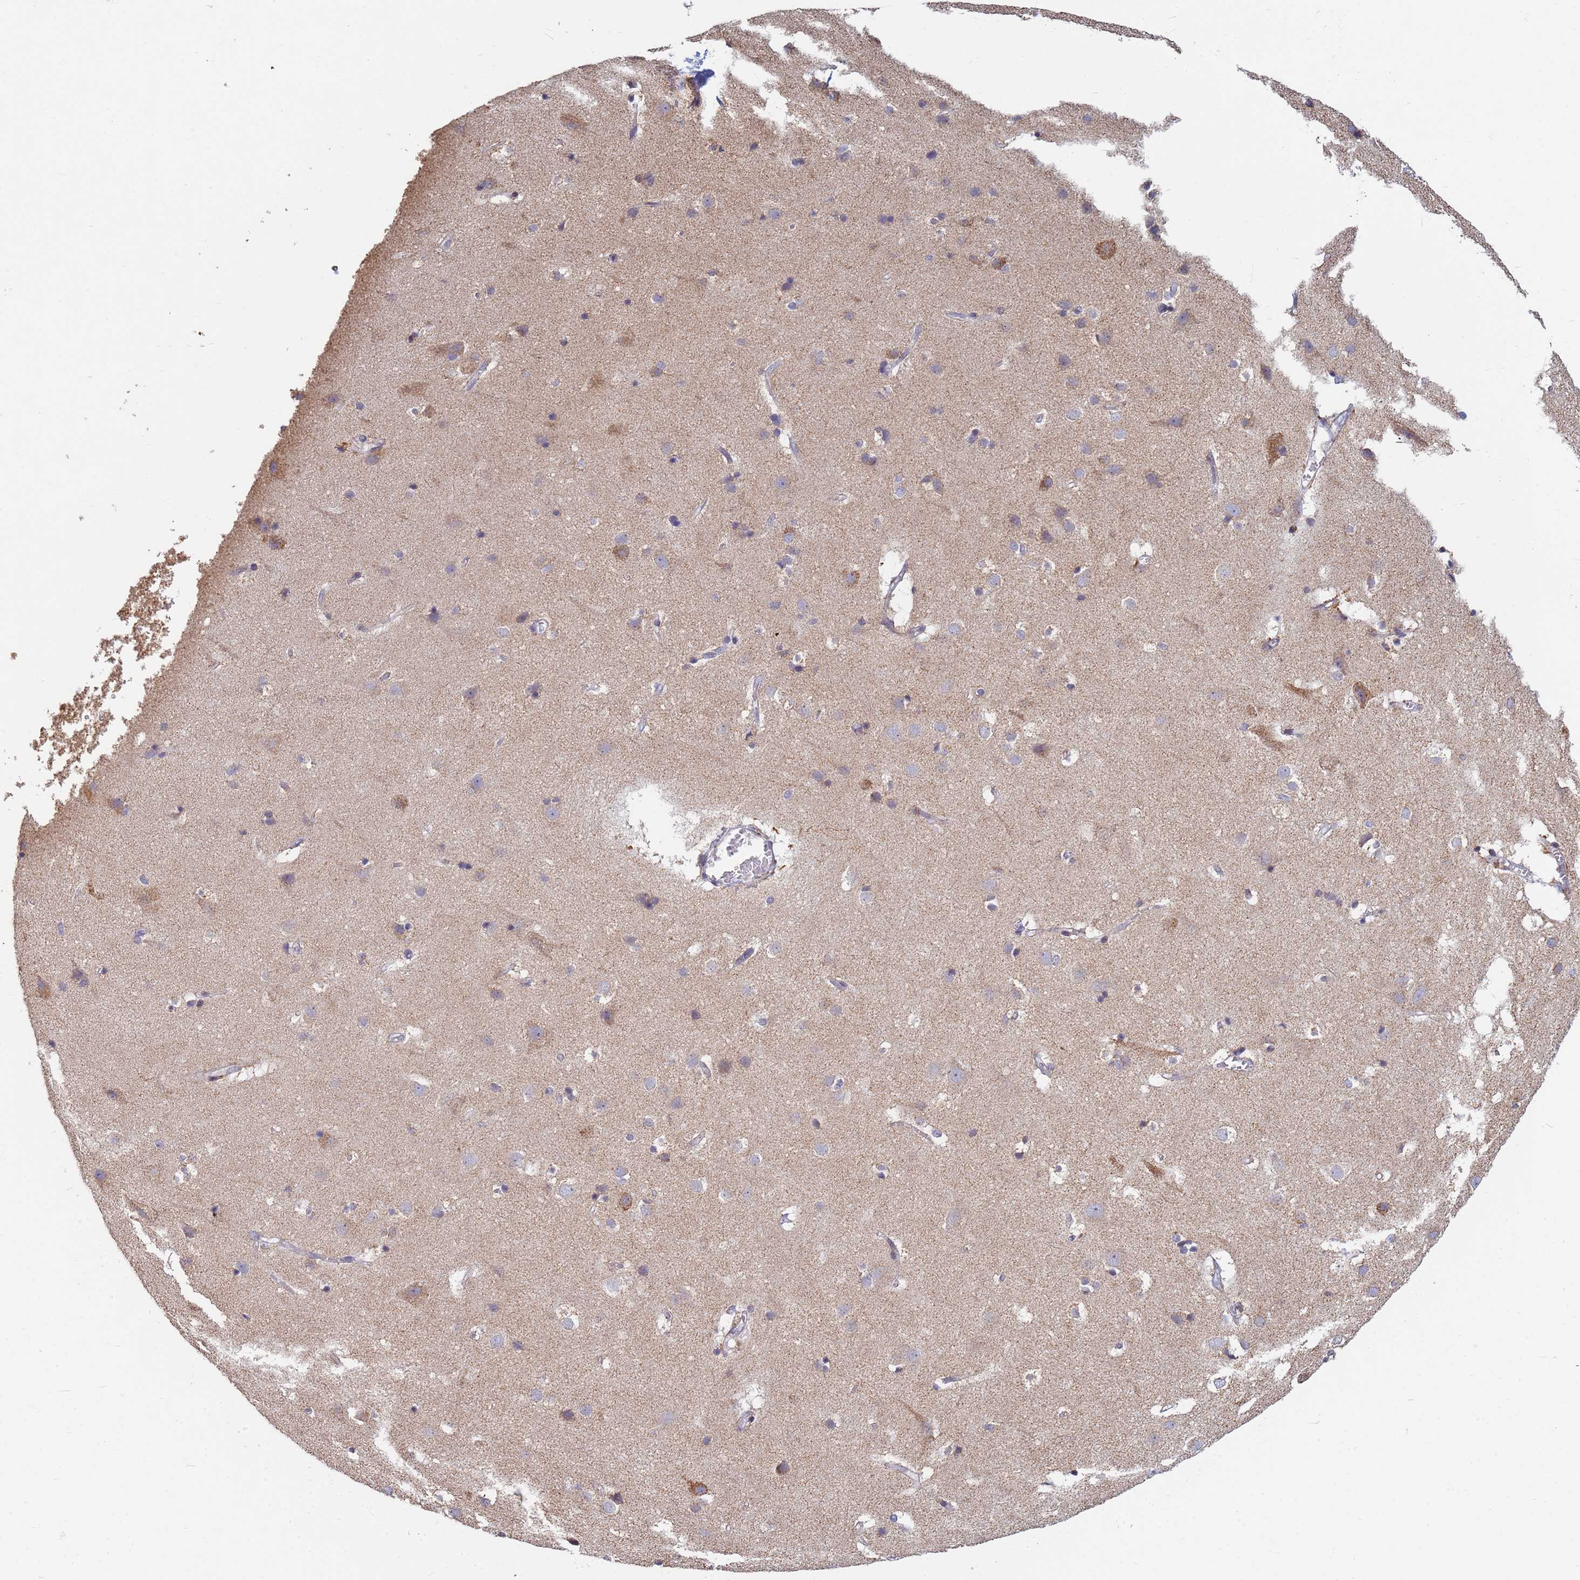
{"staining": {"intensity": "negative", "quantity": "none", "location": "none"}, "tissue": "cerebral cortex", "cell_type": "Endothelial cells", "image_type": "normal", "snomed": [{"axis": "morphology", "description": "Normal tissue, NOS"}, {"axis": "topography", "description": "Cerebral cortex"}], "caption": "Immunohistochemistry (IHC) photomicrograph of unremarkable human cerebral cortex stained for a protein (brown), which demonstrates no staining in endothelial cells.", "gene": "UQCRHL", "patient": {"sex": "male", "age": 54}}